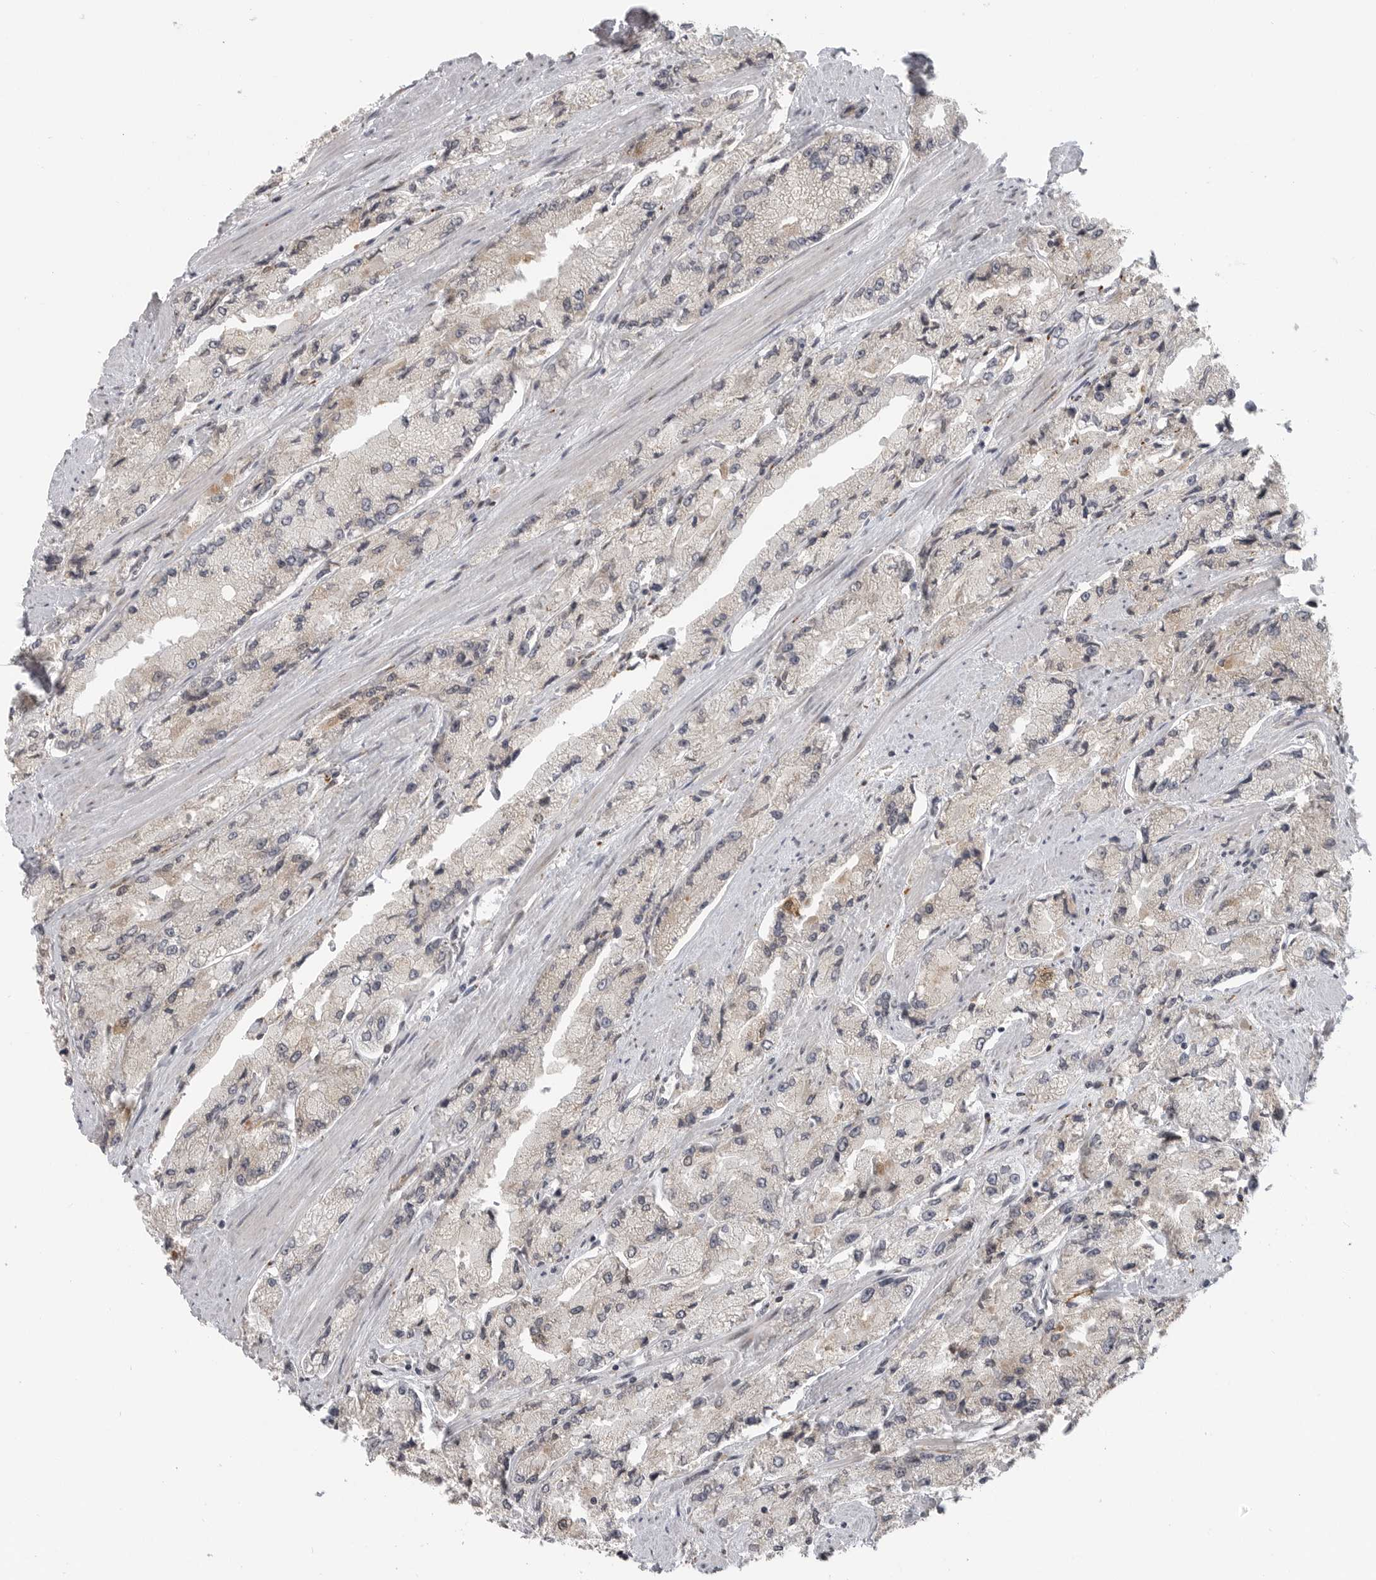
{"staining": {"intensity": "weak", "quantity": "<25%", "location": "cytoplasmic/membranous"}, "tissue": "prostate cancer", "cell_type": "Tumor cells", "image_type": "cancer", "snomed": [{"axis": "morphology", "description": "Adenocarcinoma, High grade"}, {"axis": "topography", "description": "Prostate"}], "caption": "DAB immunohistochemical staining of human prostate cancer (high-grade adenocarcinoma) displays no significant positivity in tumor cells. (DAB (3,3'-diaminobenzidine) immunohistochemistry with hematoxylin counter stain).", "gene": "CEP295NL", "patient": {"sex": "male", "age": 58}}